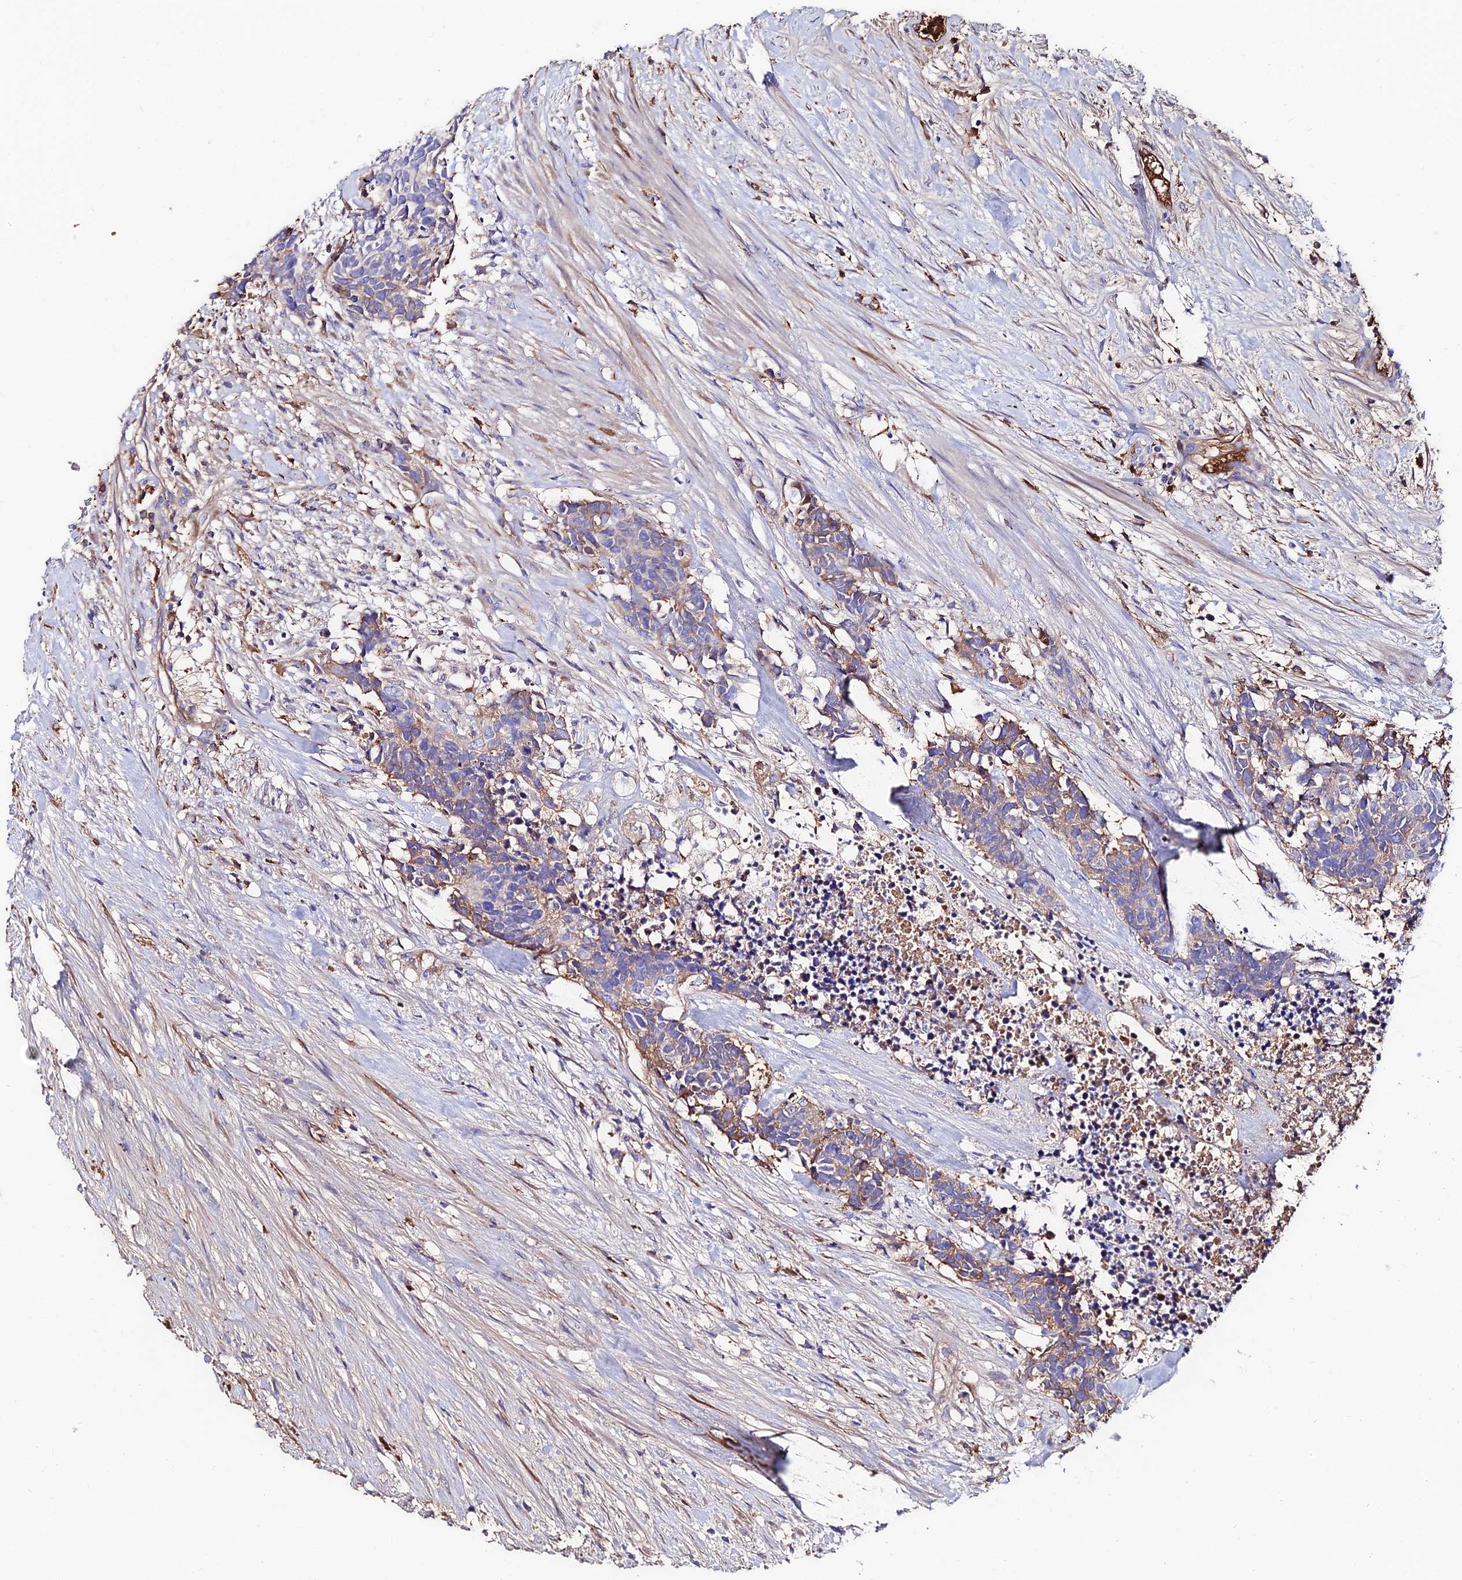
{"staining": {"intensity": "moderate", "quantity": "25%-75%", "location": "cytoplasmic/membranous"}, "tissue": "carcinoid", "cell_type": "Tumor cells", "image_type": "cancer", "snomed": [{"axis": "morphology", "description": "Carcinoma, NOS"}, {"axis": "morphology", "description": "Carcinoid, malignant, NOS"}, {"axis": "topography", "description": "Prostate"}], "caption": "A medium amount of moderate cytoplasmic/membranous positivity is identified in about 25%-75% of tumor cells in carcinoma tissue. (Stains: DAB in brown, nuclei in blue, Microscopy: brightfield microscopy at high magnification).", "gene": "SLC25A16", "patient": {"sex": "male", "age": 57}}